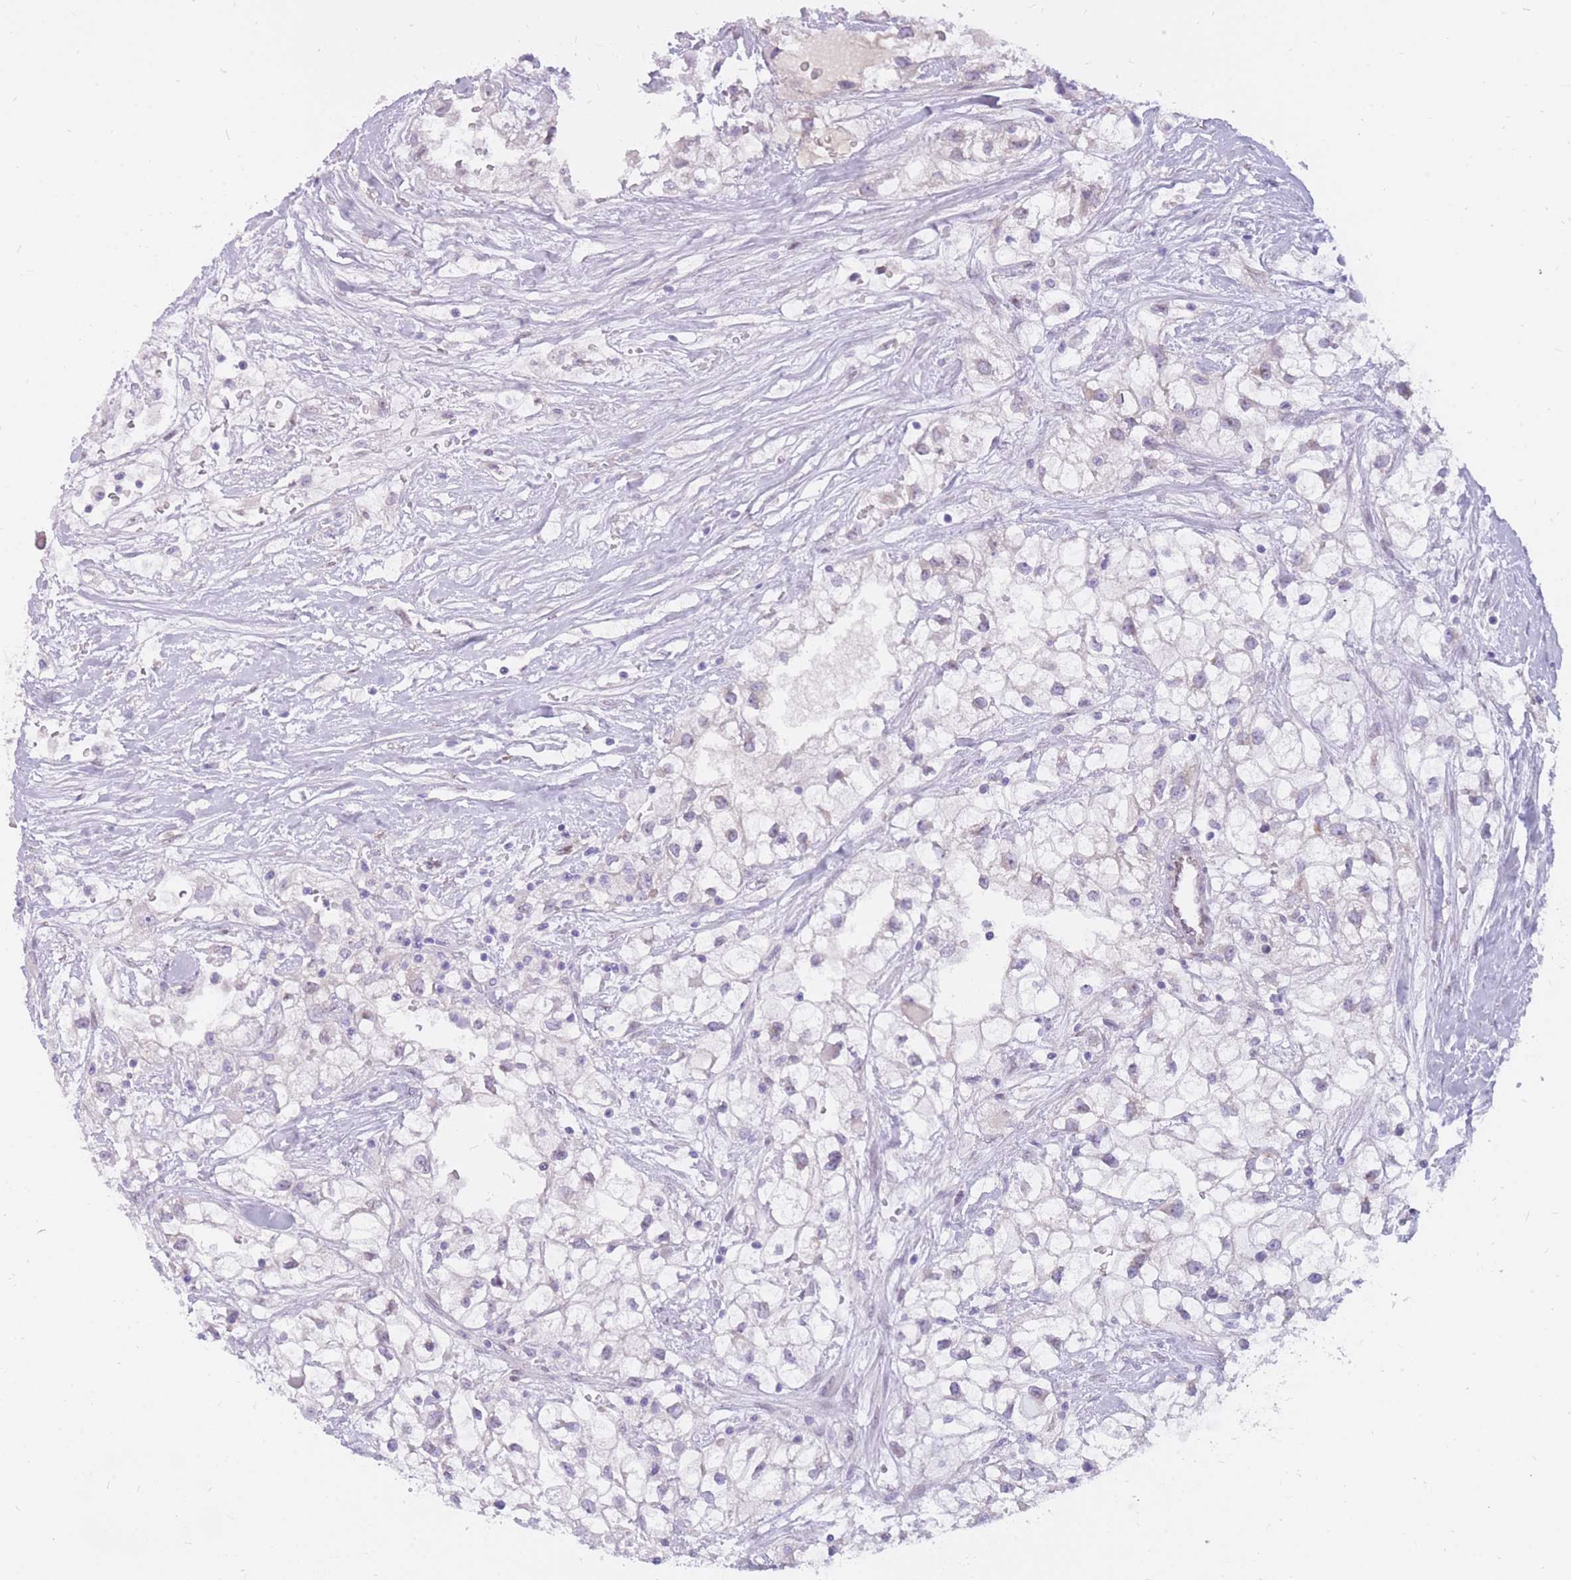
{"staining": {"intensity": "negative", "quantity": "none", "location": "none"}, "tissue": "renal cancer", "cell_type": "Tumor cells", "image_type": "cancer", "snomed": [{"axis": "morphology", "description": "Adenocarcinoma, NOS"}, {"axis": "topography", "description": "Kidney"}], "caption": "High power microscopy photomicrograph of an immunohistochemistry (IHC) image of renal cancer, revealing no significant positivity in tumor cells.", "gene": "HOOK2", "patient": {"sex": "male", "age": 59}}